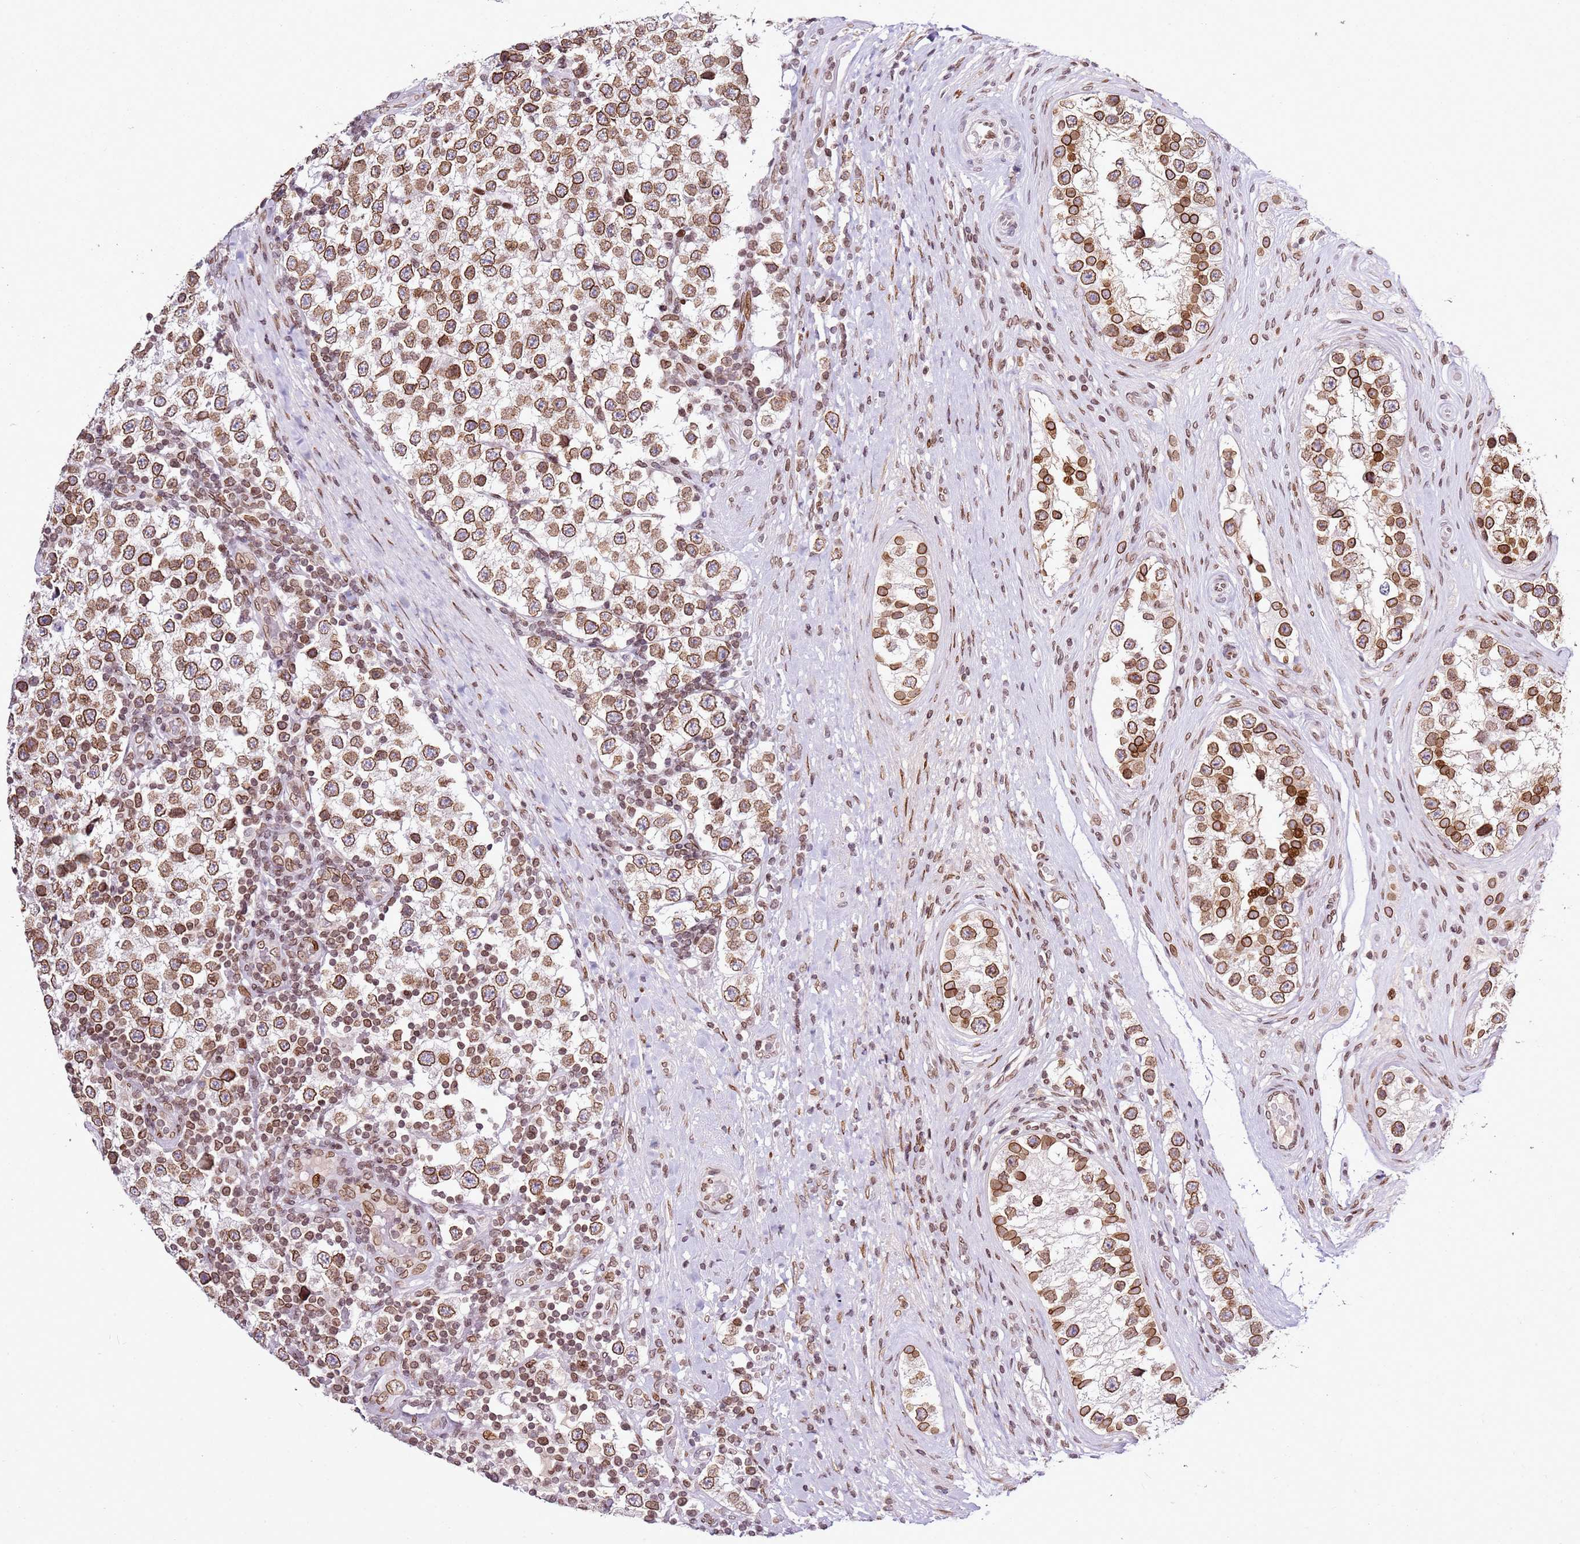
{"staining": {"intensity": "strong", "quantity": ">75%", "location": "cytoplasmic/membranous,nuclear"}, "tissue": "testis cancer", "cell_type": "Tumor cells", "image_type": "cancer", "snomed": [{"axis": "morphology", "description": "Seminoma, NOS"}, {"axis": "topography", "description": "Testis"}], "caption": "A brown stain highlights strong cytoplasmic/membranous and nuclear positivity of a protein in human testis cancer (seminoma) tumor cells.", "gene": "POU6F1", "patient": {"sex": "male", "age": 34}}